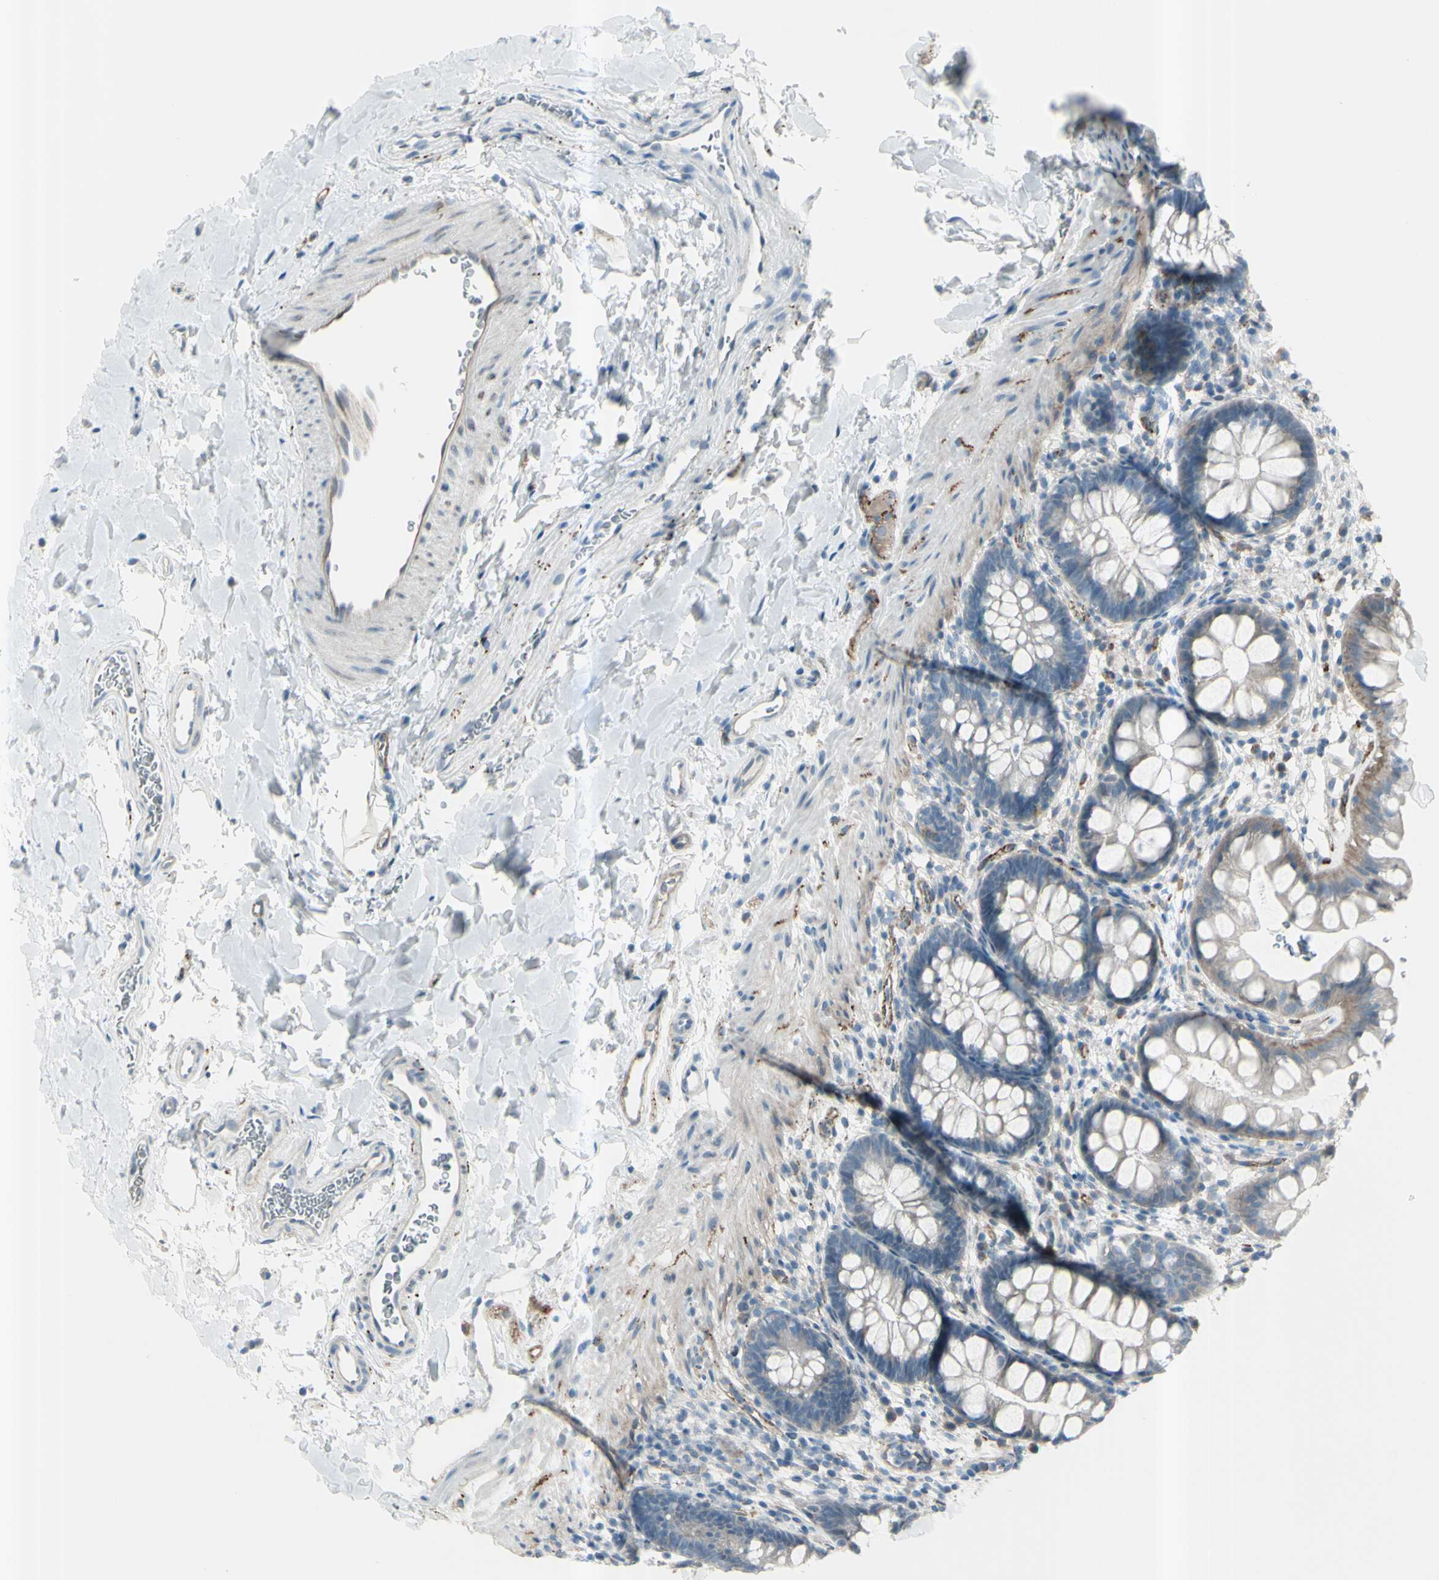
{"staining": {"intensity": "weak", "quantity": "<25%", "location": "cytoplasmic/membranous"}, "tissue": "rectum", "cell_type": "Glandular cells", "image_type": "normal", "snomed": [{"axis": "morphology", "description": "Normal tissue, NOS"}, {"axis": "topography", "description": "Rectum"}], "caption": "Immunohistochemistry image of benign rectum: rectum stained with DAB (3,3'-diaminobenzidine) reveals no significant protein expression in glandular cells. (DAB (3,3'-diaminobenzidine) immunohistochemistry, high magnification).", "gene": "GPR34", "patient": {"sex": "female", "age": 24}}